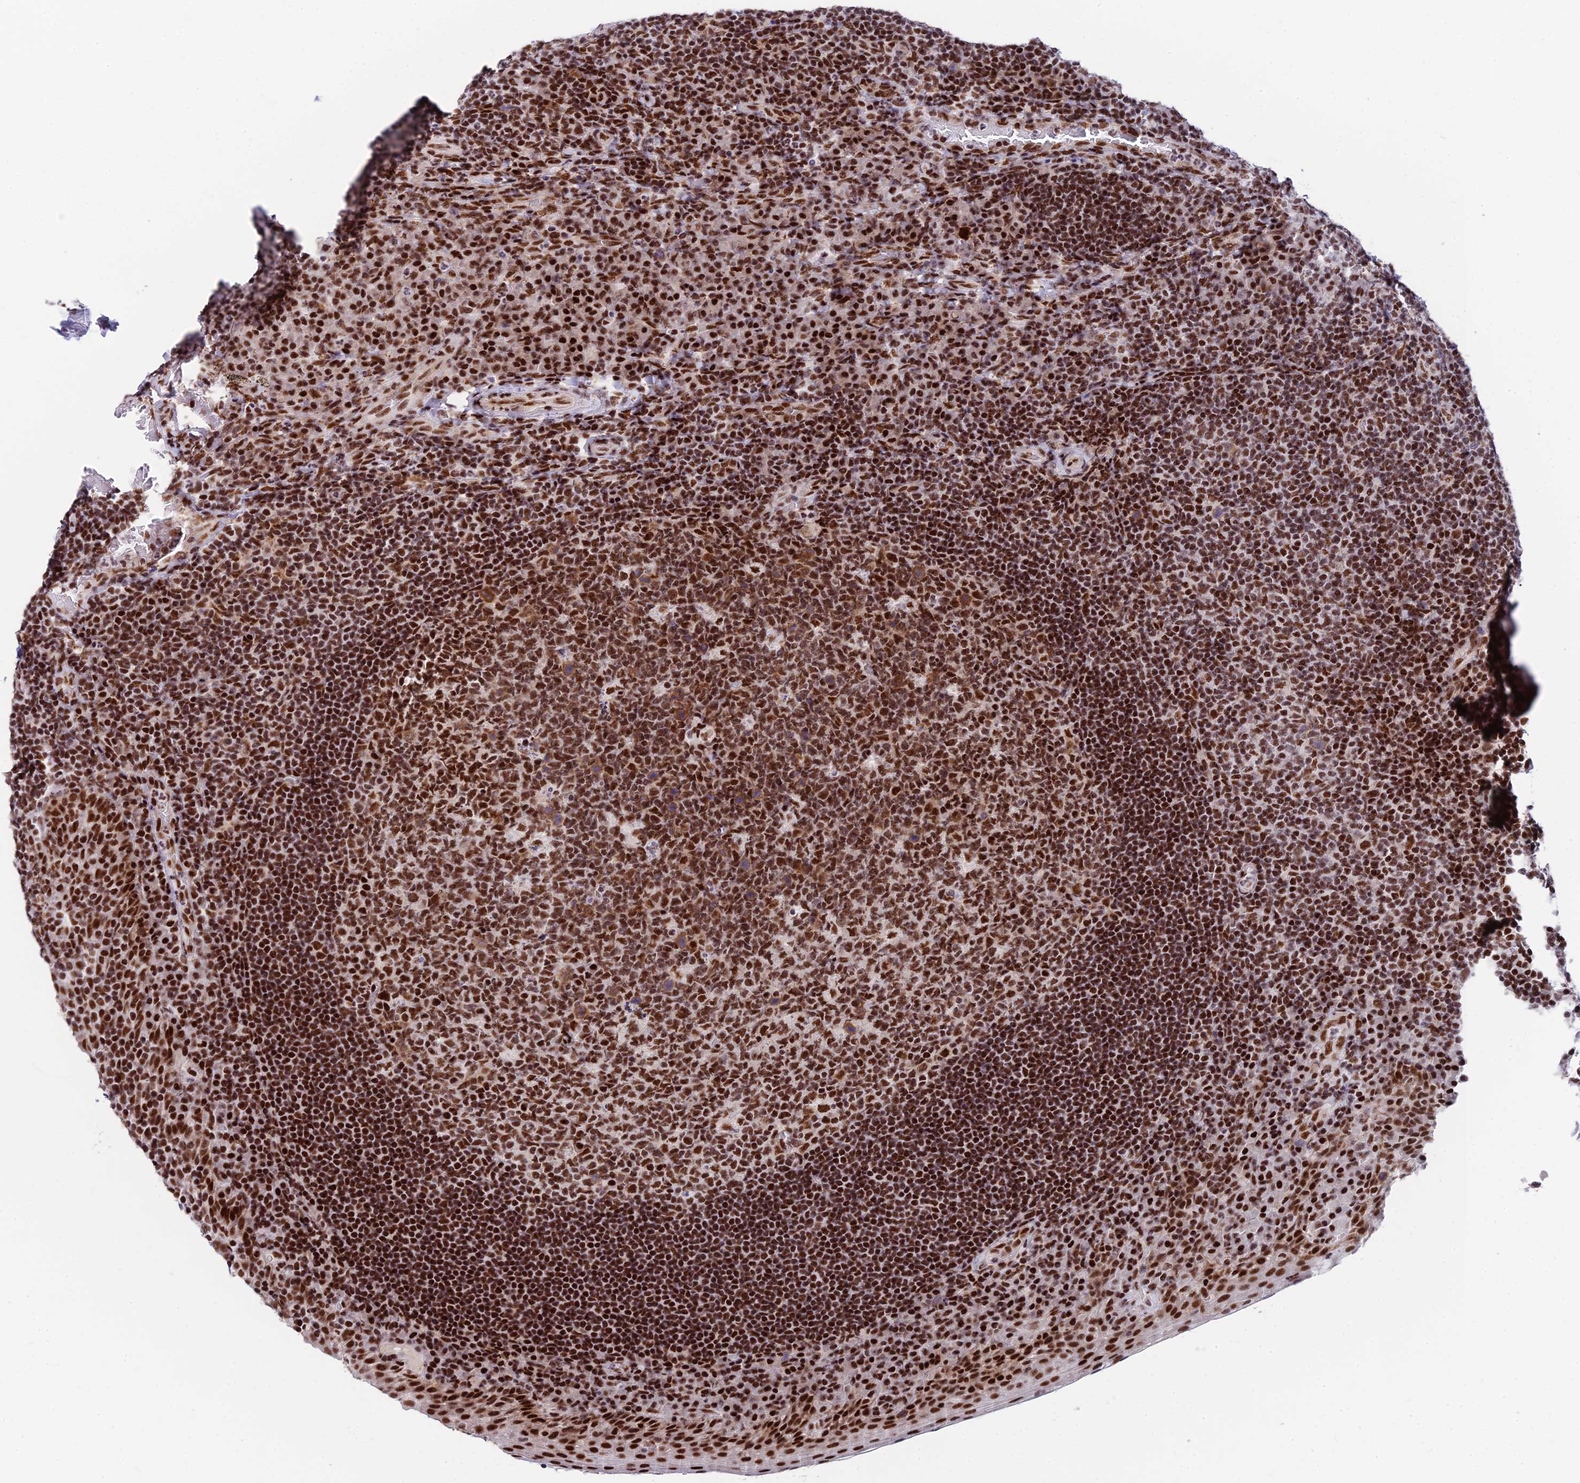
{"staining": {"intensity": "moderate", "quantity": ">75%", "location": "cytoplasmic/membranous,nuclear"}, "tissue": "tonsil", "cell_type": "Germinal center cells", "image_type": "normal", "snomed": [{"axis": "morphology", "description": "Normal tissue, NOS"}, {"axis": "topography", "description": "Tonsil"}], "caption": "Tonsil stained with immunohistochemistry (IHC) shows moderate cytoplasmic/membranous,nuclear positivity in about >75% of germinal center cells. (Brightfield microscopy of DAB IHC at high magnification).", "gene": "USP22", "patient": {"sex": "male", "age": 17}}